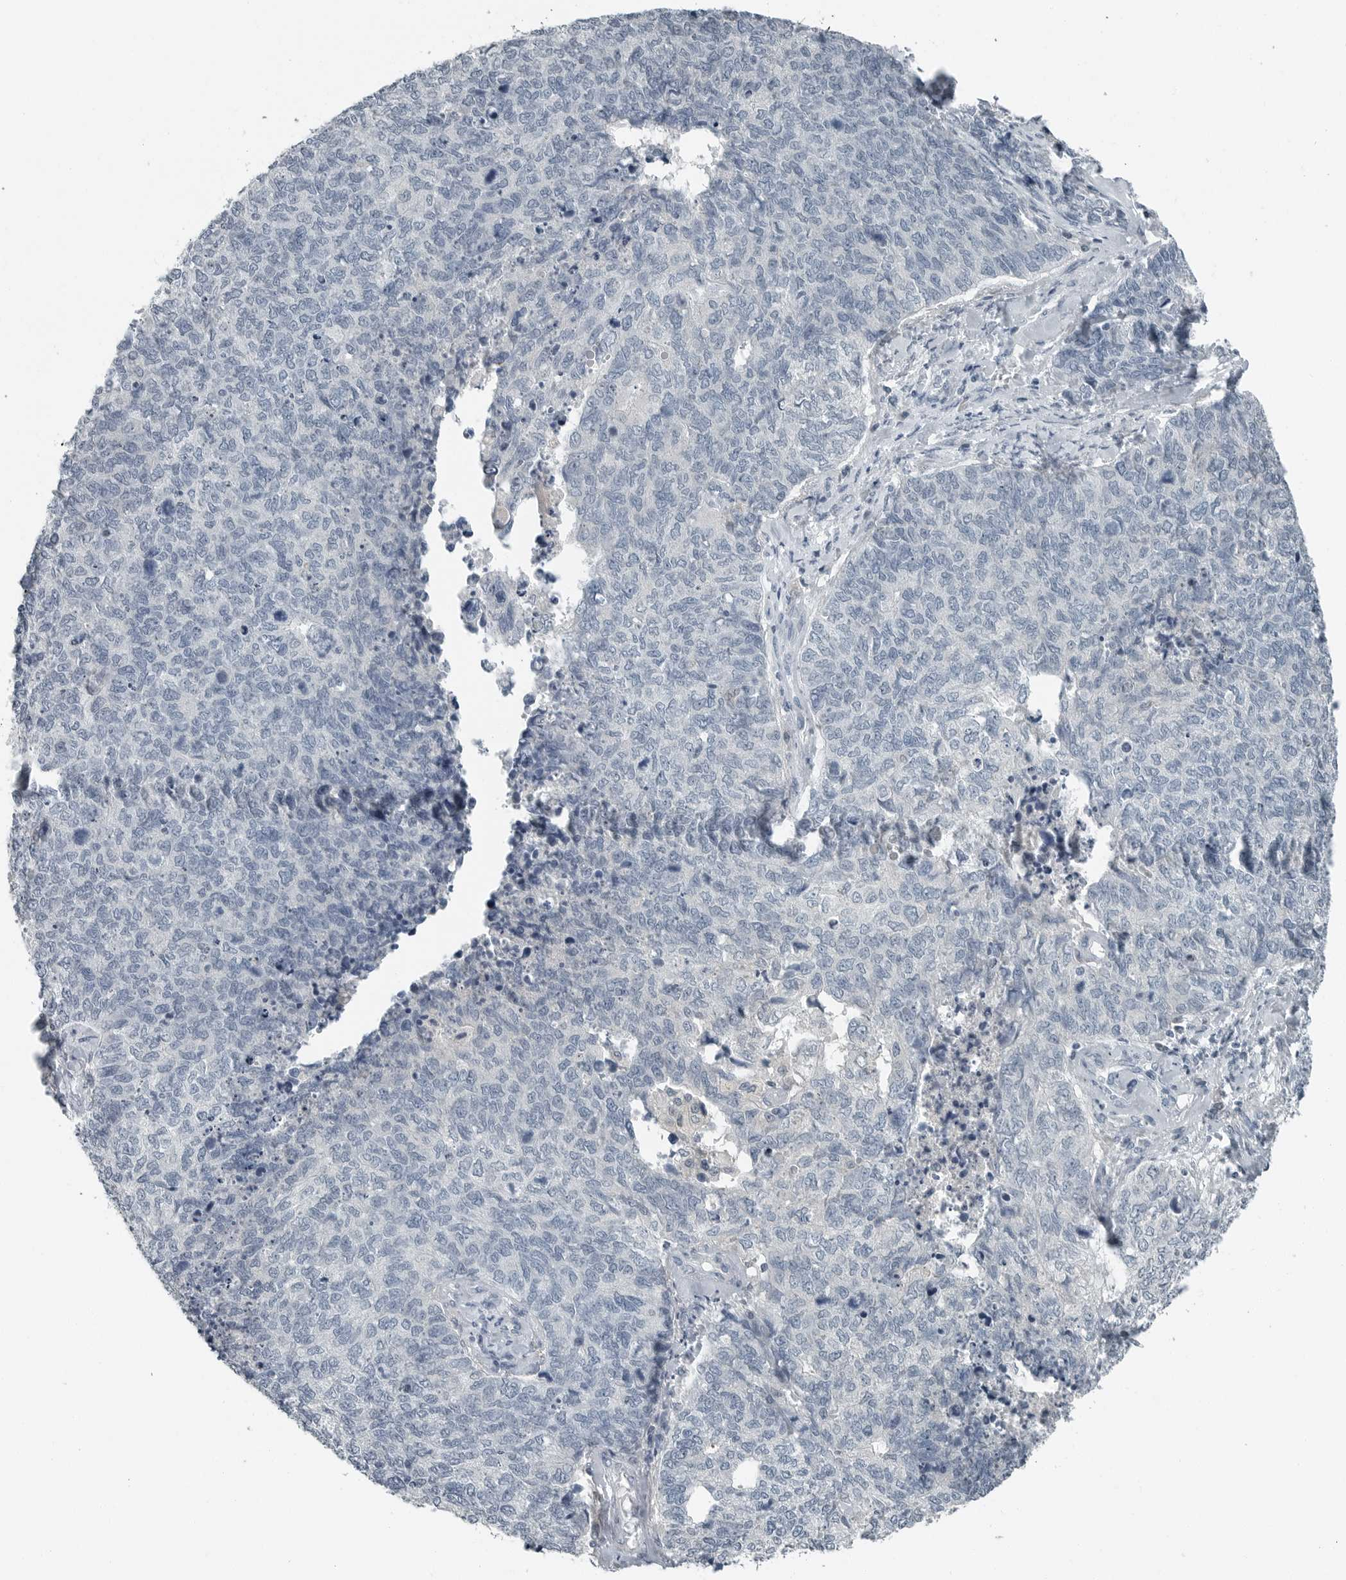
{"staining": {"intensity": "negative", "quantity": "none", "location": "none"}, "tissue": "cervical cancer", "cell_type": "Tumor cells", "image_type": "cancer", "snomed": [{"axis": "morphology", "description": "Squamous cell carcinoma, NOS"}, {"axis": "topography", "description": "Cervix"}], "caption": "Immunohistochemical staining of cervical squamous cell carcinoma displays no significant positivity in tumor cells.", "gene": "KYAT1", "patient": {"sex": "female", "age": 63}}